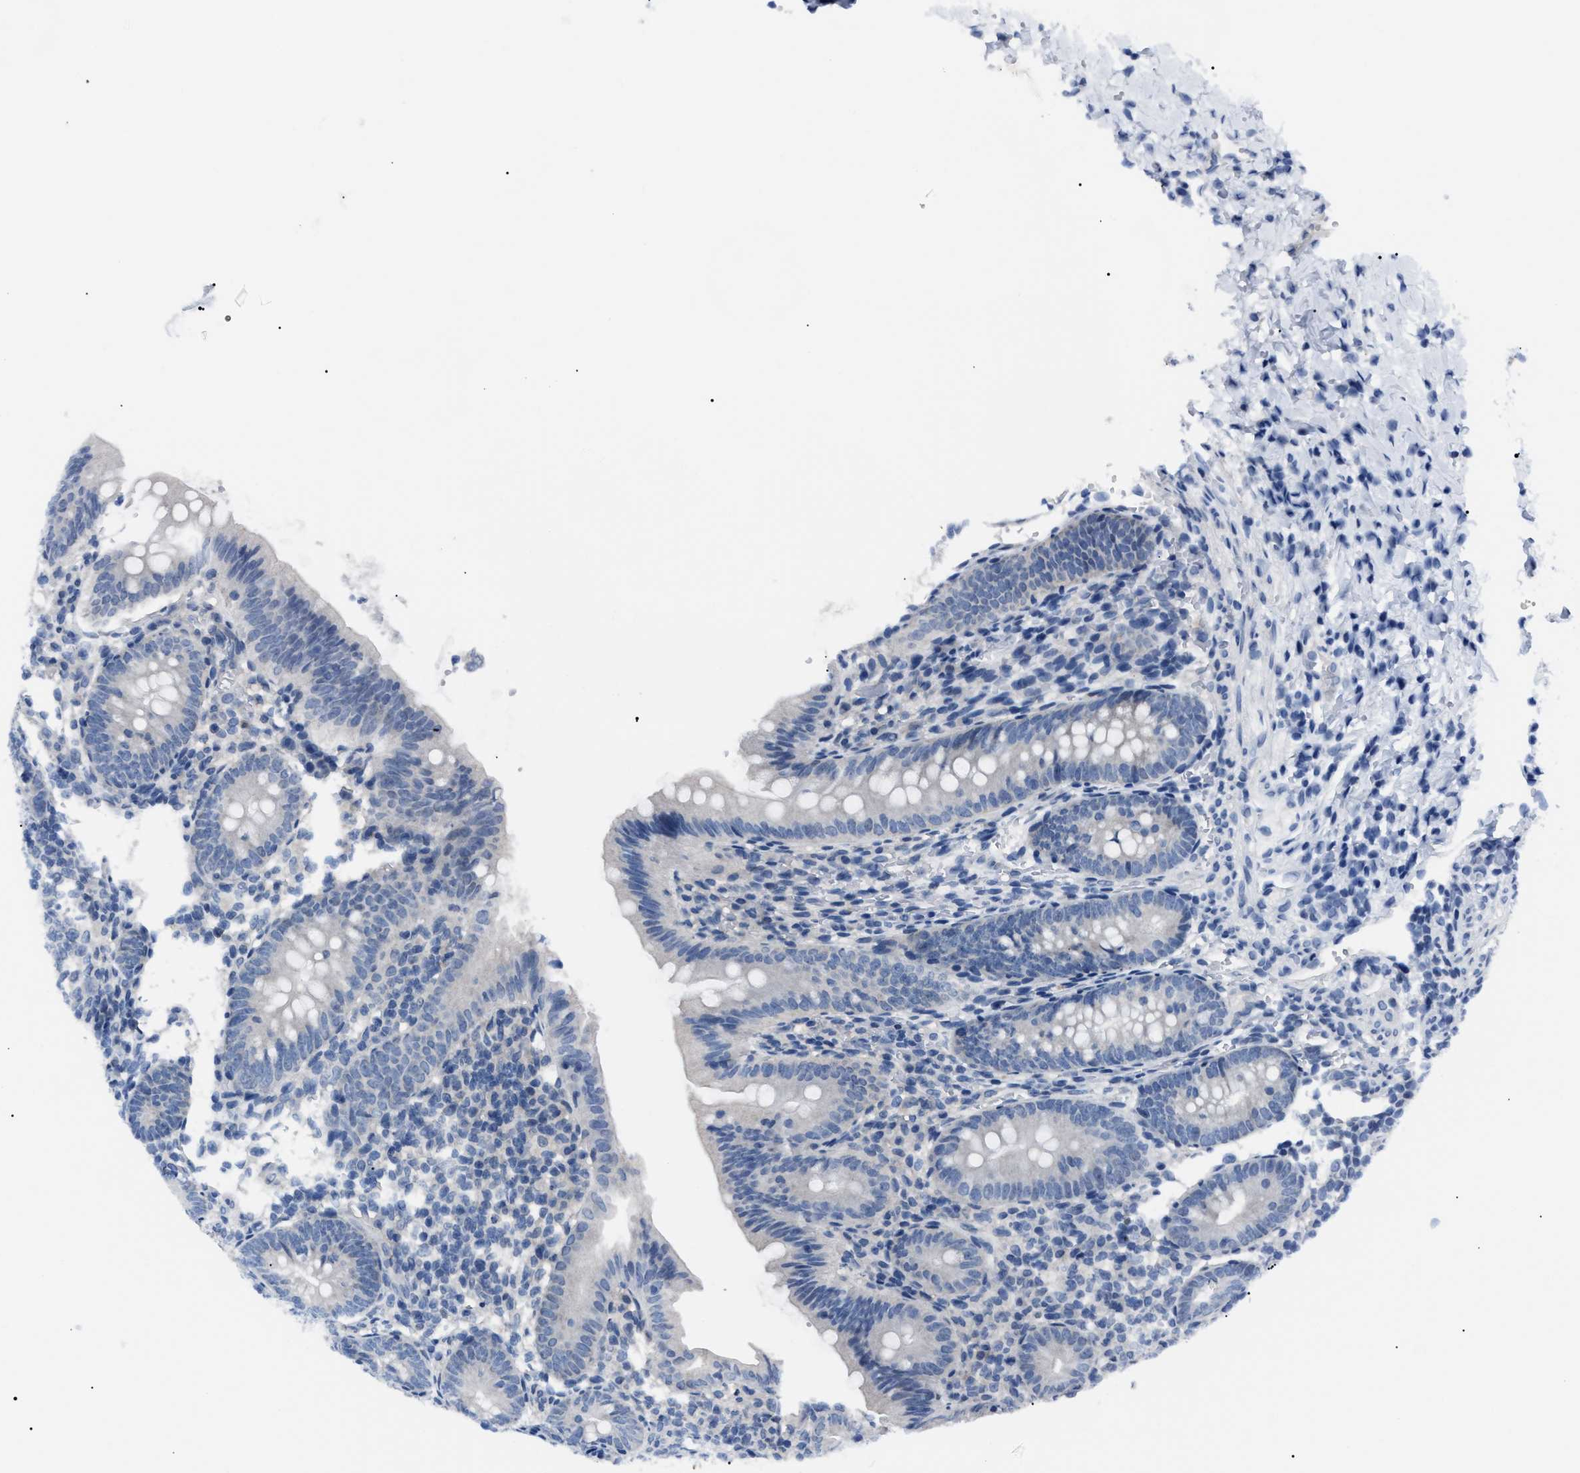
{"staining": {"intensity": "negative", "quantity": "none", "location": "none"}, "tissue": "appendix", "cell_type": "Glandular cells", "image_type": "normal", "snomed": [{"axis": "morphology", "description": "Normal tissue, NOS"}, {"axis": "topography", "description": "Appendix"}], "caption": "Human appendix stained for a protein using immunohistochemistry (IHC) demonstrates no staining in glandular cells.", "gene": "LRWD1", "patient": {"sex": "male", "age": 1}}